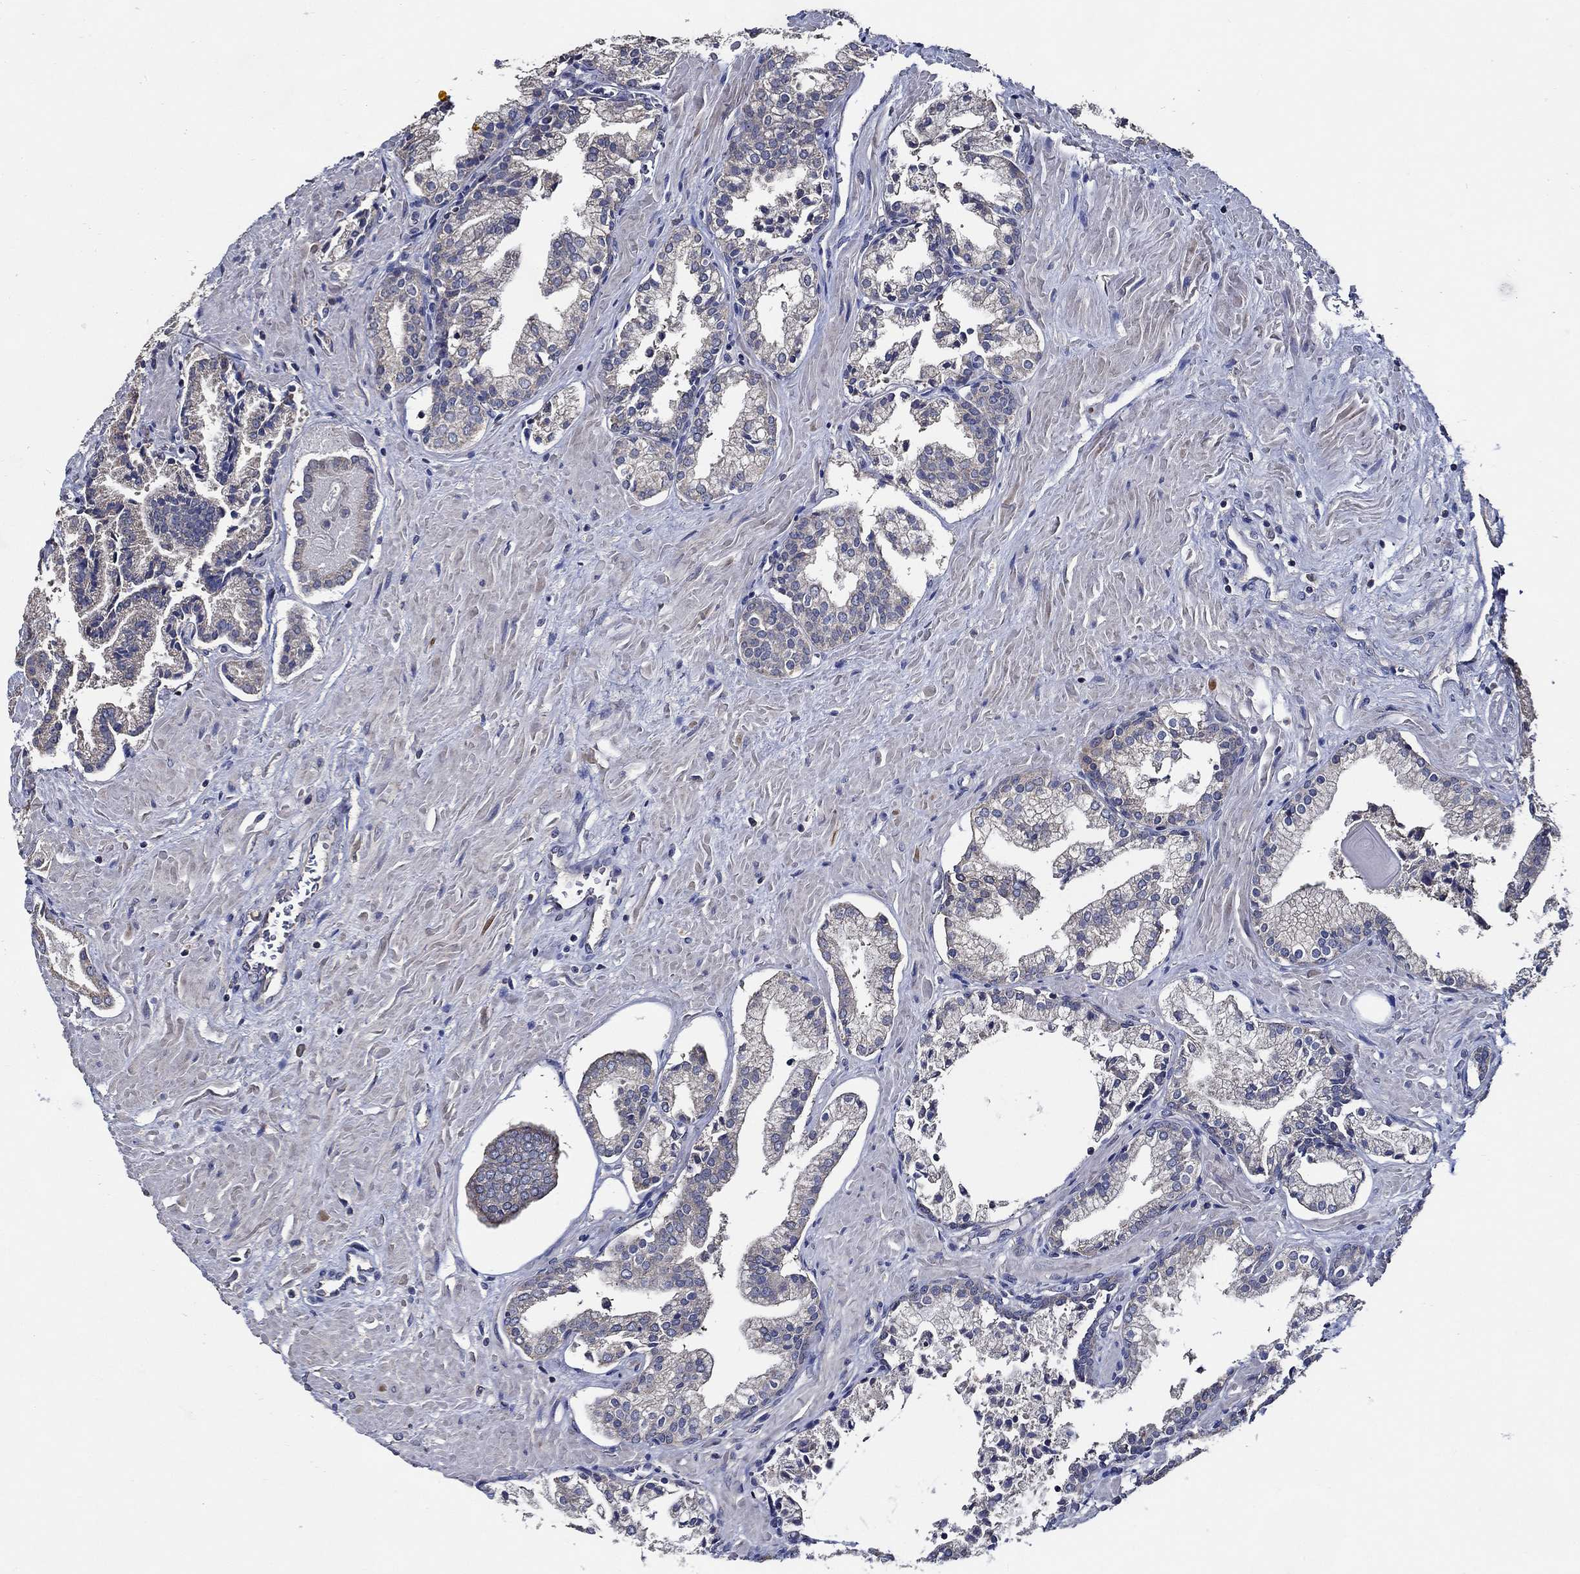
{"staining": {"intensity": "negative", "quantity": "none", "location": "none"}, "tissue": "prostate cancer", "cell_type": "Tumor cells", "image_type": "cancer", "snomed": [{"axis": "morphology", "description": "Adenocarcinoma, NOS"}, {"axis": "topography", "description": "Prostate and seminal vesicle, NOS"}, {"axis": "topography", "description": "Prostate"}], "caption": "This histopathology image is of adenocarcinoma (prostate) stained with IHC to label a protein in brown with the nuclei are counter-stained blue. There is no positivity in tumor cells. (Stains: DAB (3,3'-diaminobenzidine) immunohistochemistry (IHC) with hematoxylin counter stain, Microscopy: brightfield microscopy at high magnification).", "gene": "WDR53", "patient": {"sex": "male", "age": 44}}